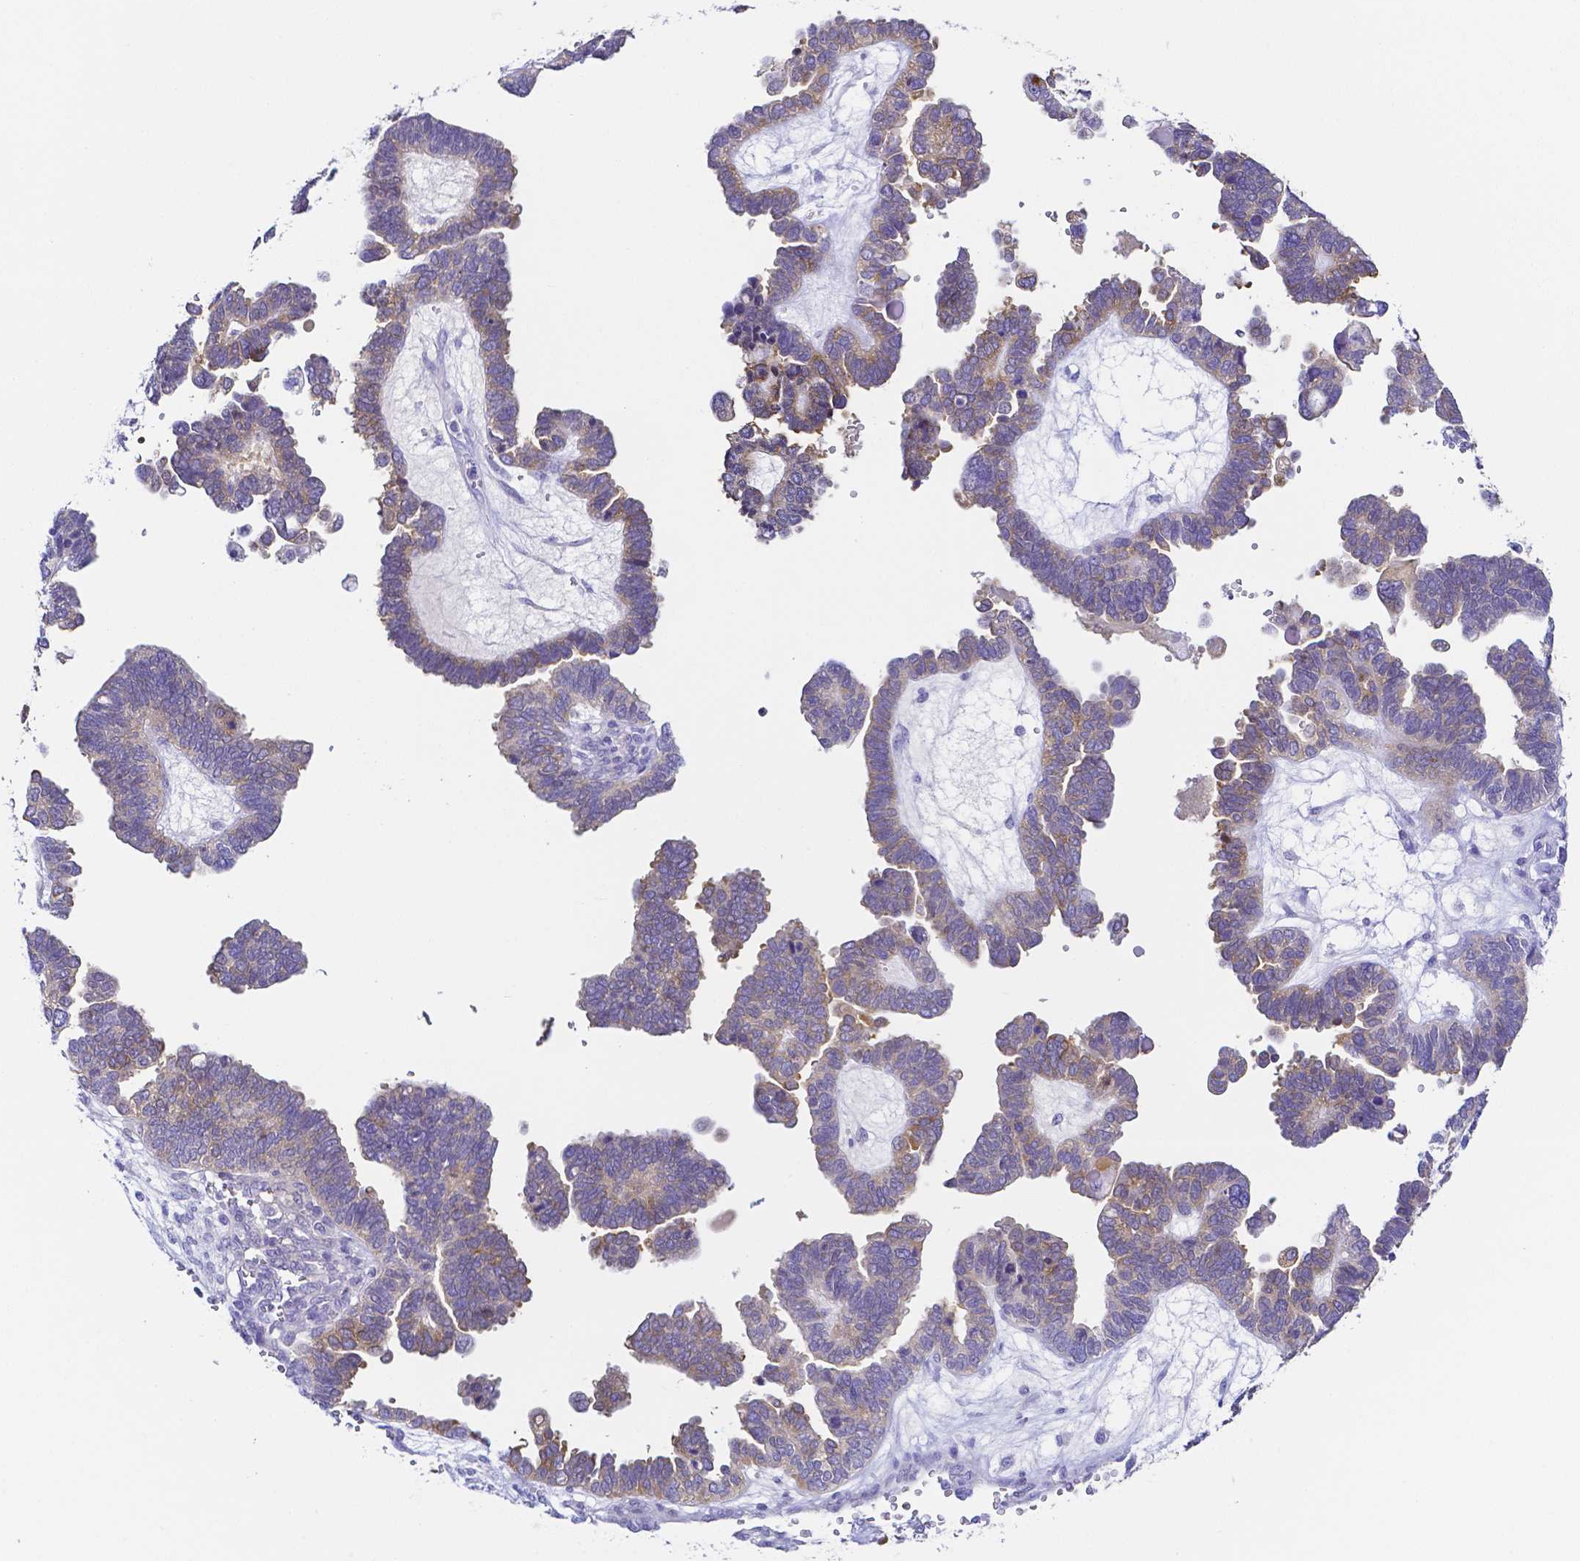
{"staining": {"intensity": "weak", "quantity": "<25%", "location": "cytoplasmic/membranous"}, "tissue": "ovarian cancer", "cell_type": "Tumor cells", "image_type": "cancer", "snomed": [{"axis": "morphology", "description": "Cystadenocarcinoma, serous, NOS"}, {"axis": "topography", "description": "Ovary"}], "caption": "The micrograph displays no staining of tumor cells in ovarian cancer.", "gene": "PKP3", "patient": {"sex": "female", "age": 51}}